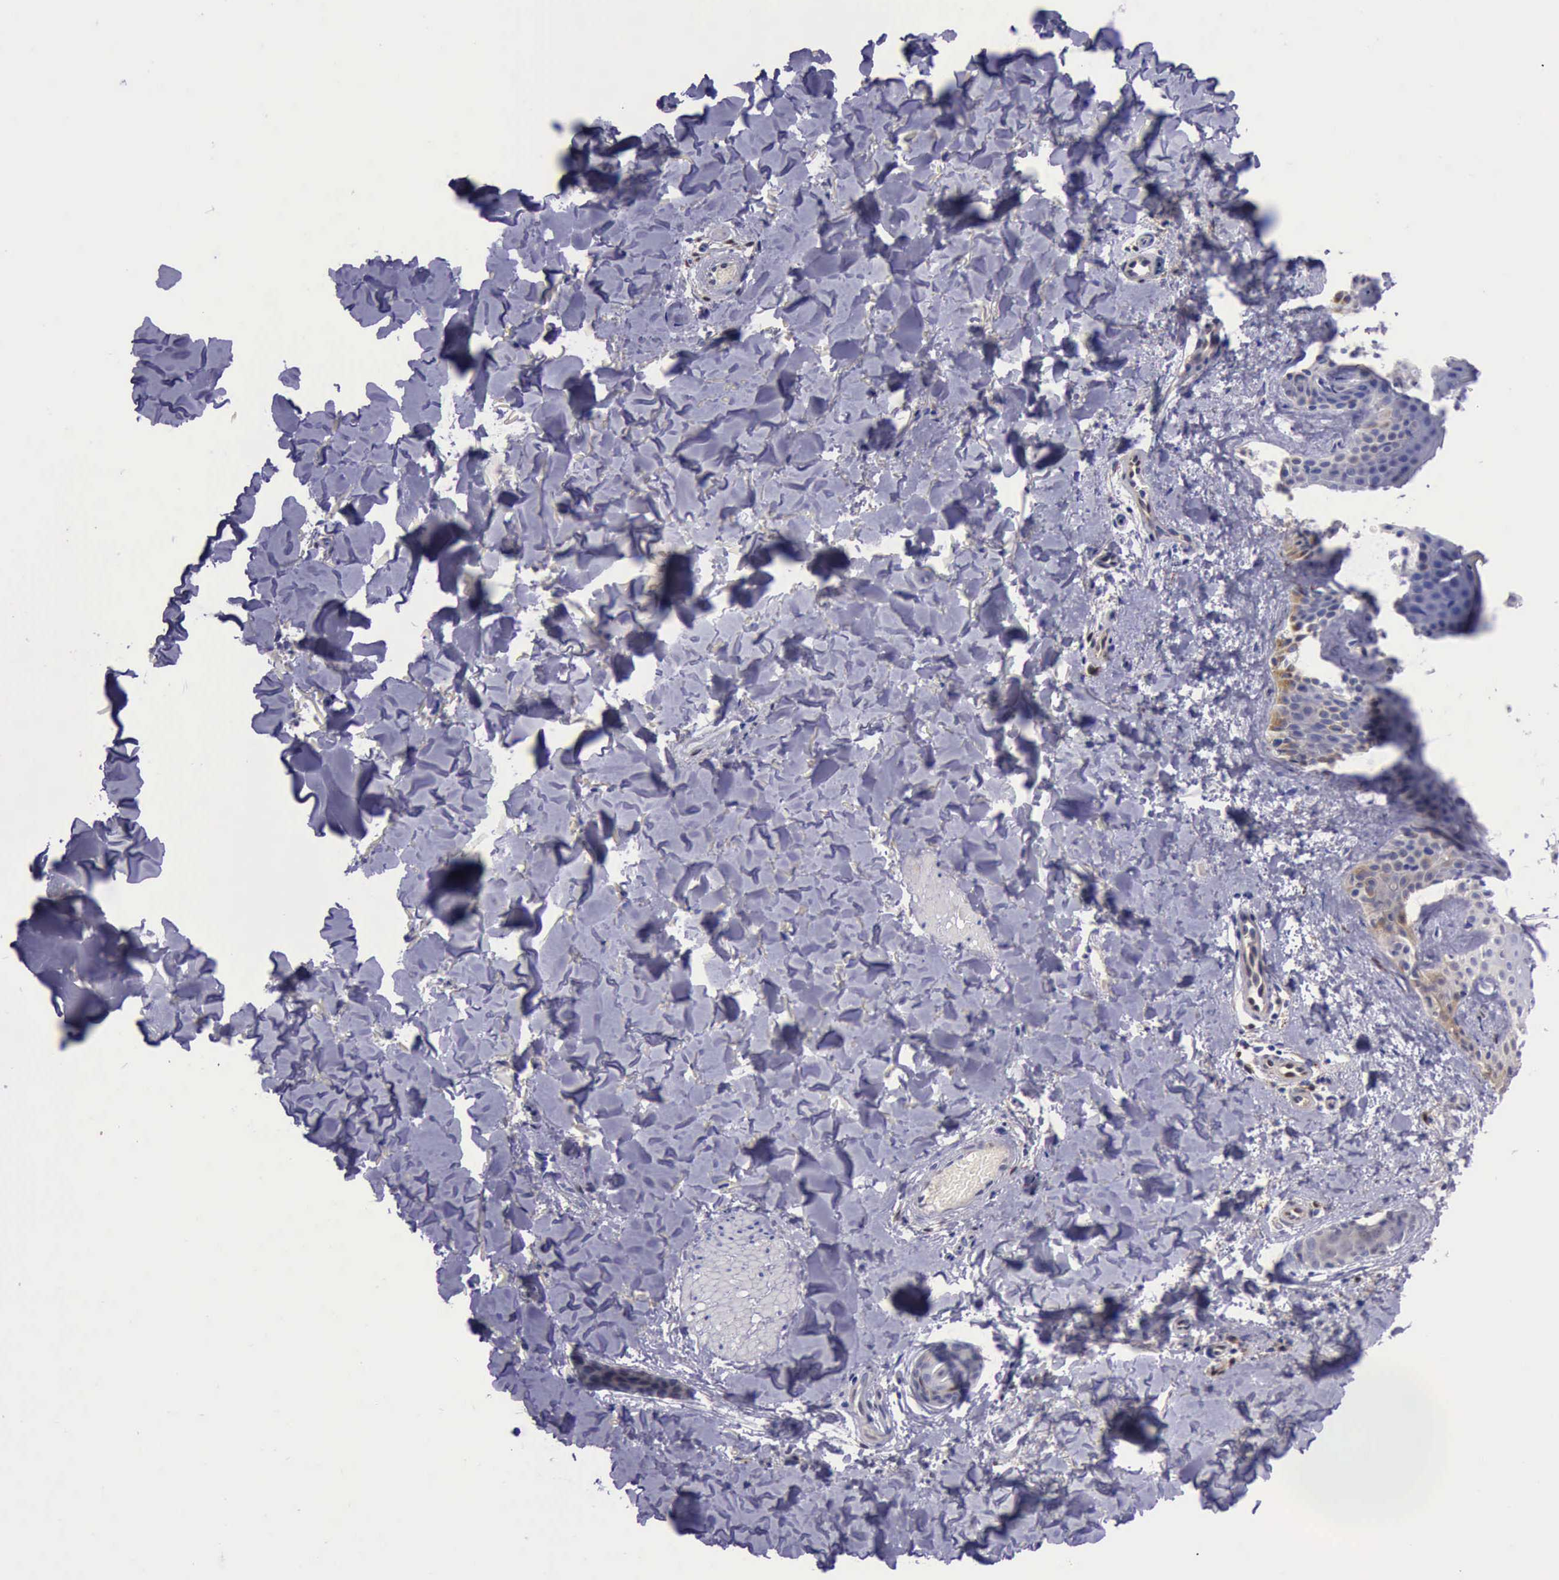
{"staining": {"intensity": "negative", "quantity": "none", "location": "none"}, "tissue": "skin", "cell_type": "Fibroblasts", "image_type": "normal", "snomed": [{"axis": "morphology", "description": "Normal tissue, NOS"}, {"axis": "topography", "description": "Skin"}], "caption": "A micrograph of skin stained for a protein demonstrates no brown staining in fibroblasts. Brightfield microscopy of immunohistochemistry (IHC) stained with DAB (brown) and hematoxylin (blue), captured at high magnification.", "gene": "TYMP", "patient": {"sex": "male", "age": 32}}